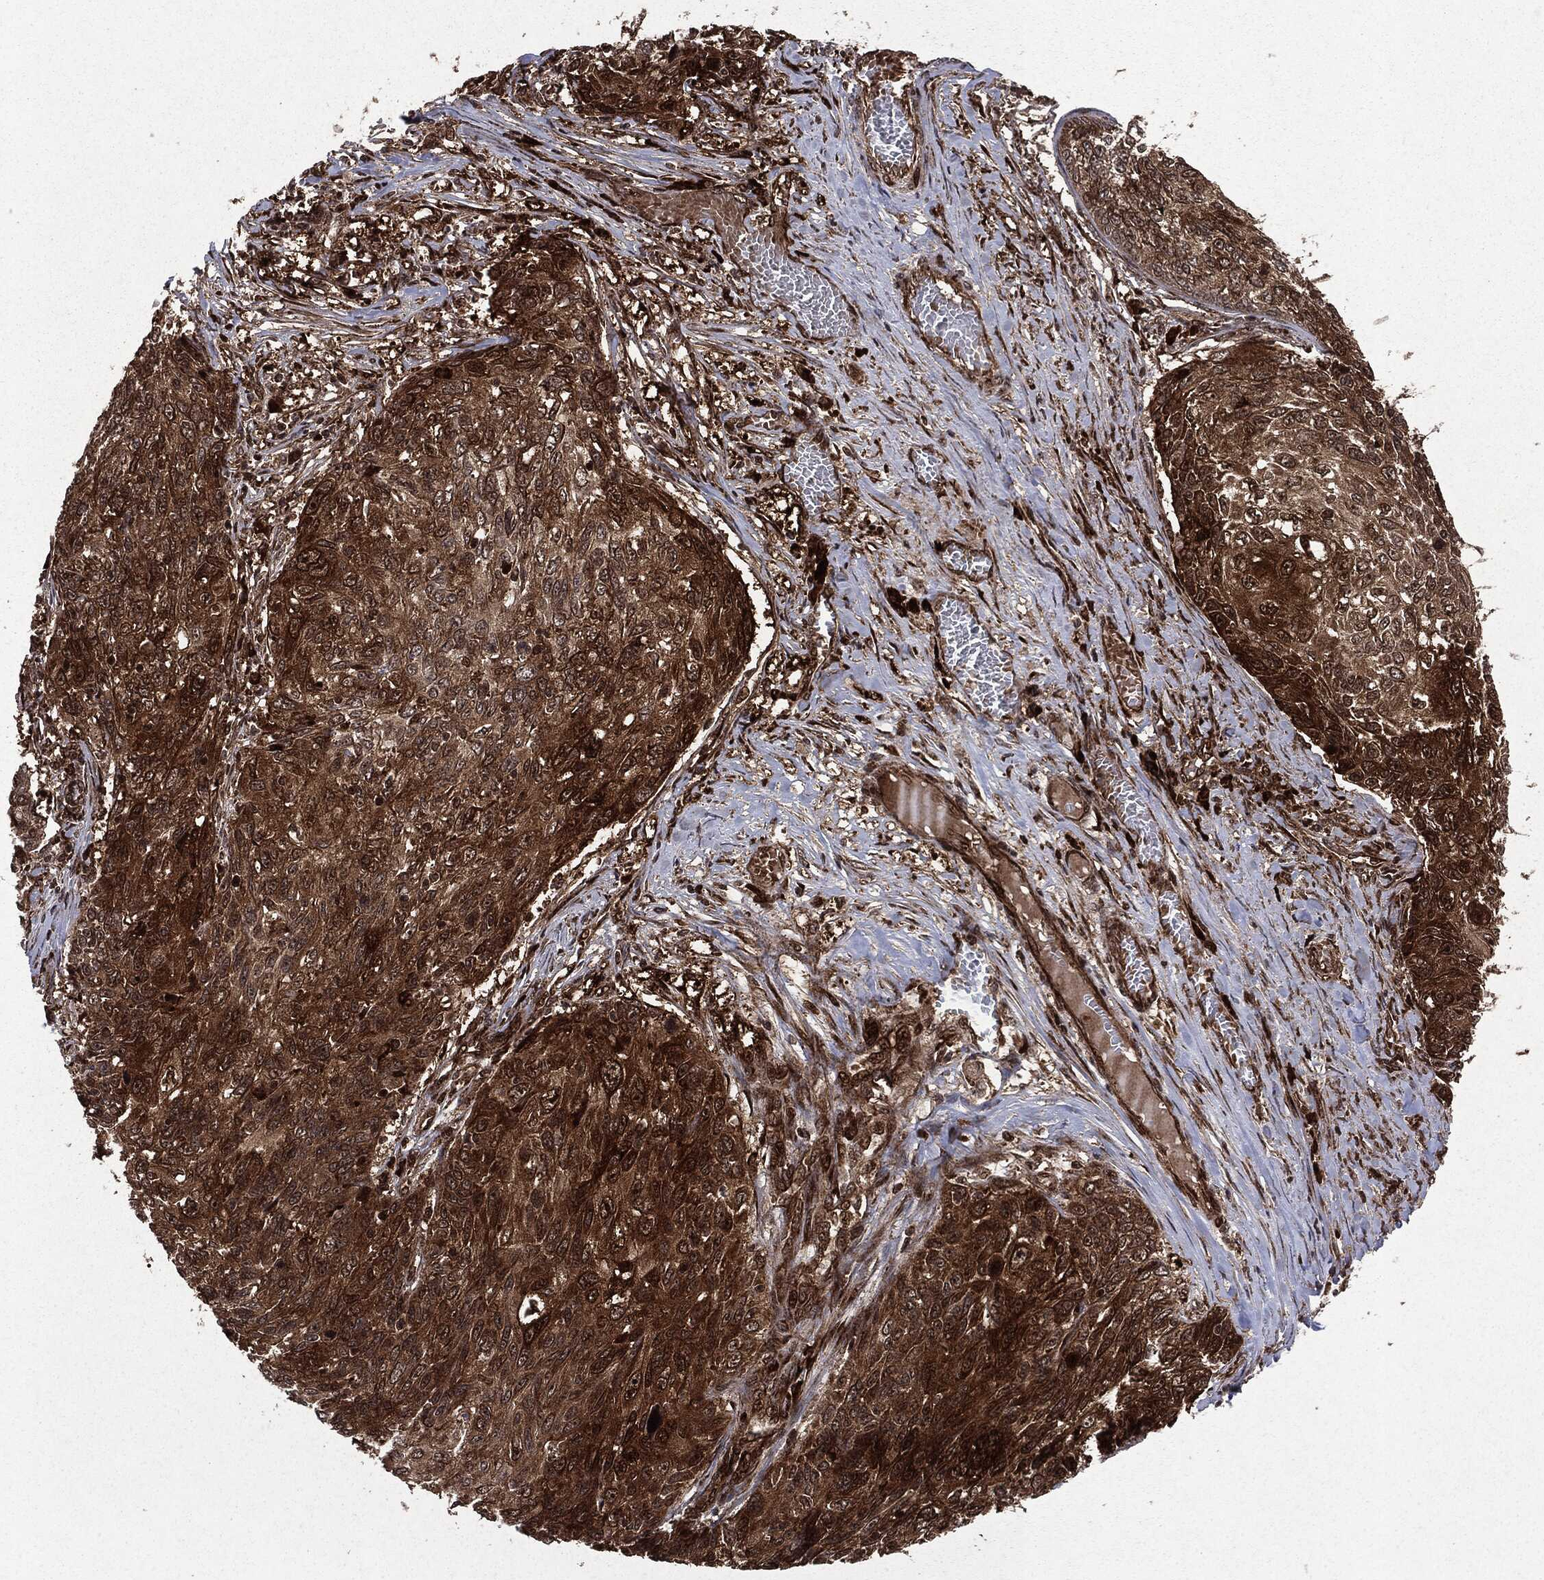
{"staining": {"intensity": "strong", "quantity": ">75%", "location": "cytoplasmic/membranous"}, "tissue": "skin cancer", "cell_type": "Tumor cells", "image_type": "cancer", "snomed": [{"axis": "morphology", "description": "Squamous cell carcinoma, NOS"}, {"axis": "topography", "description": "Skin"}], "caption": "The immunohistochemical stain shows strong cytoplasmic/membranous staining in tumor cells of skin cancer tissue. The protein of interest is stained brown, and the nuclei are stained in blue (DAB IHC with brightfield microscopy, high magnification).", "gene": "OTUB1", "patient": {"sex": "male", "age": 92}}